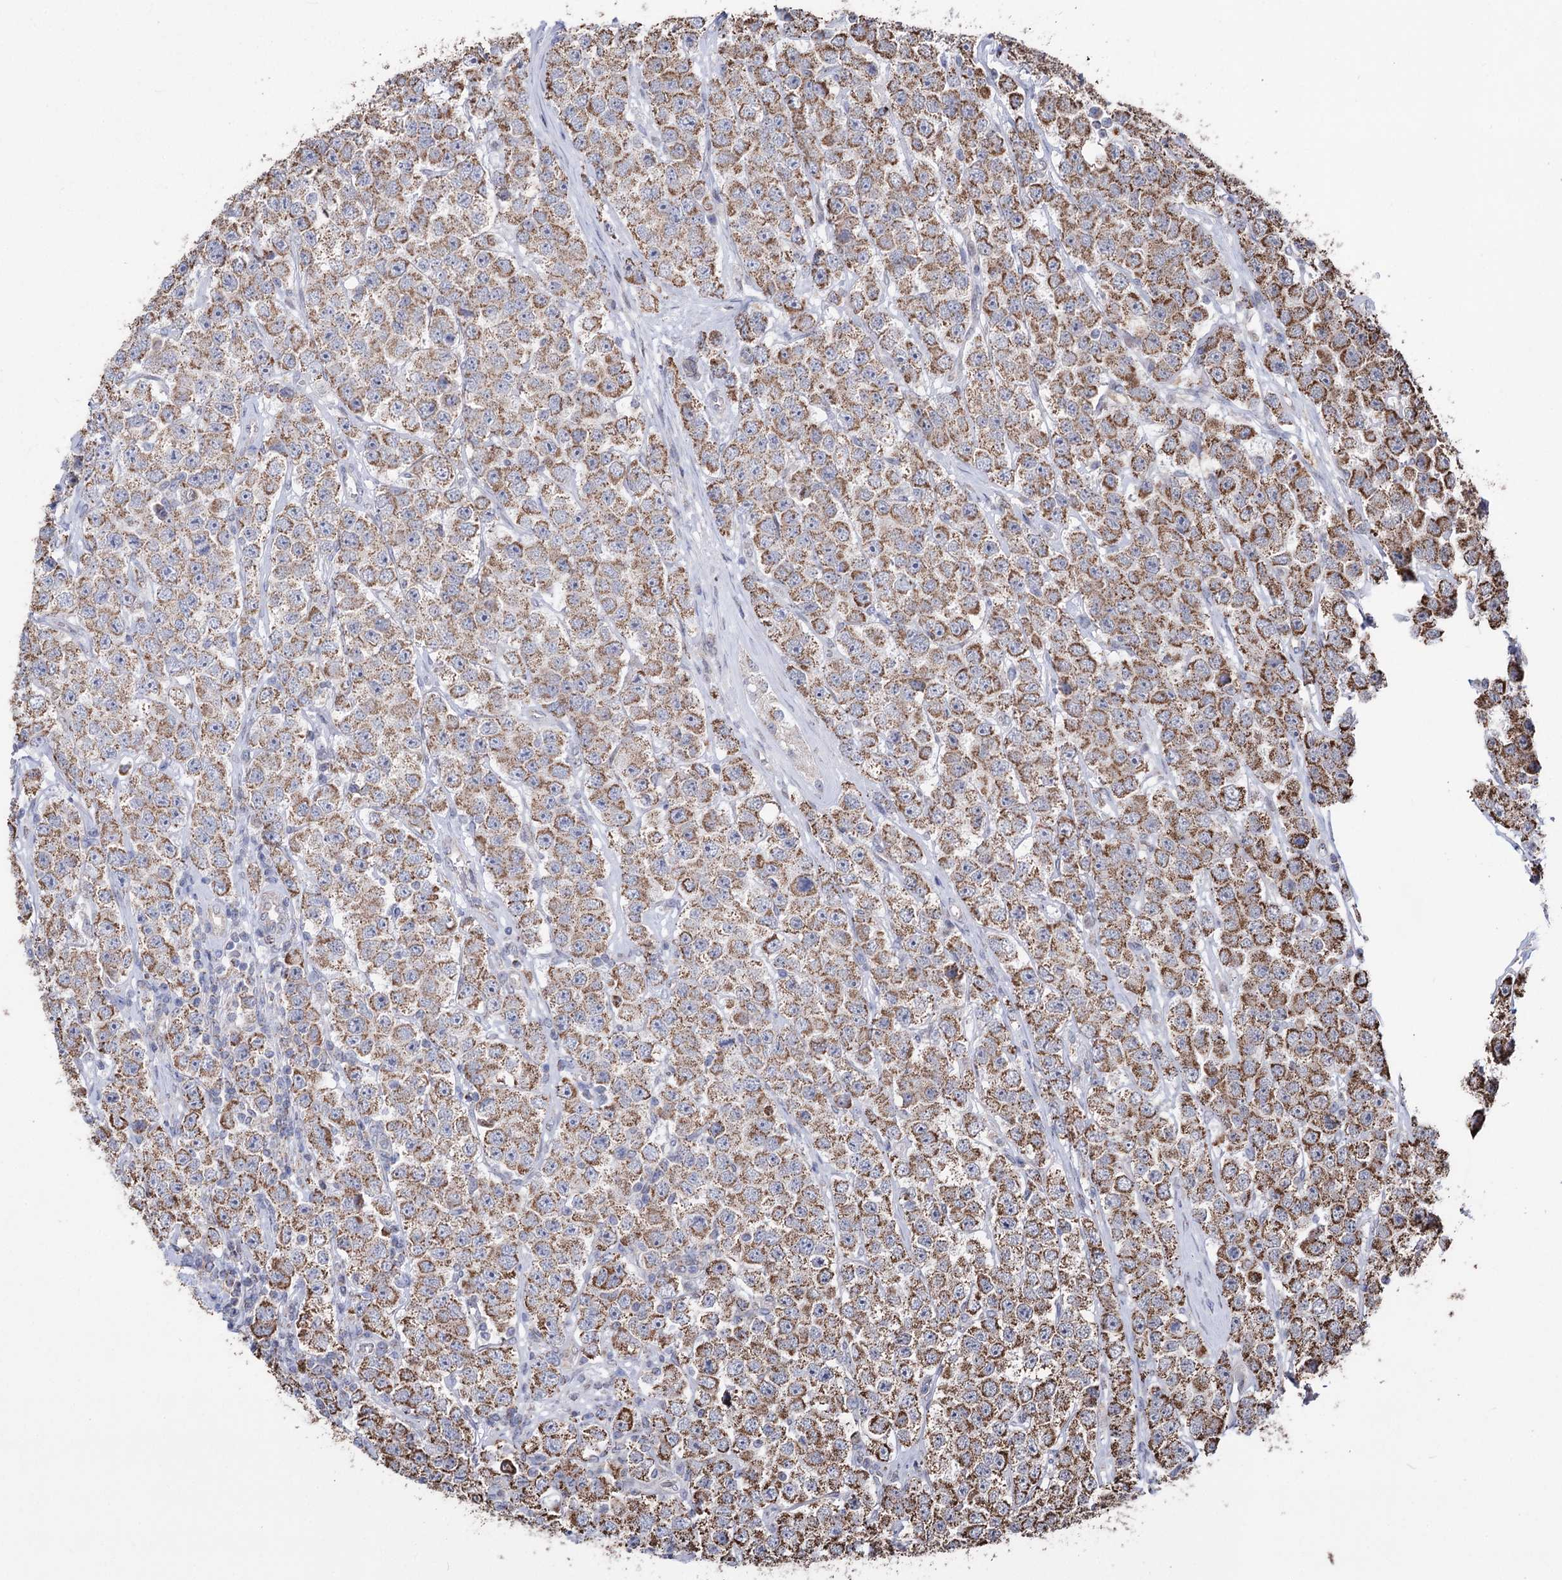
{"staining": {"intensity": "moderate", "quantity": ">75%", "location": "cytoplasmic/membranous"}, "tissue": "testis cancer", "cell_type": "Tumor cells", "image_type": "cancer", "snomed": [{"axis": "morphology", "description": "Seminoma, NOS"}, {"axis": "topography", "description": "Testis"}], "caption": "This image demonstrates immunohistochemistry (IHC) staining of testis seminoma, with medium moderate cytoplasmic/membranous positivity in about >75% of tumor cells.", "gene": "CREB3L4", "patient": {"sex": "male", "age": 28}}